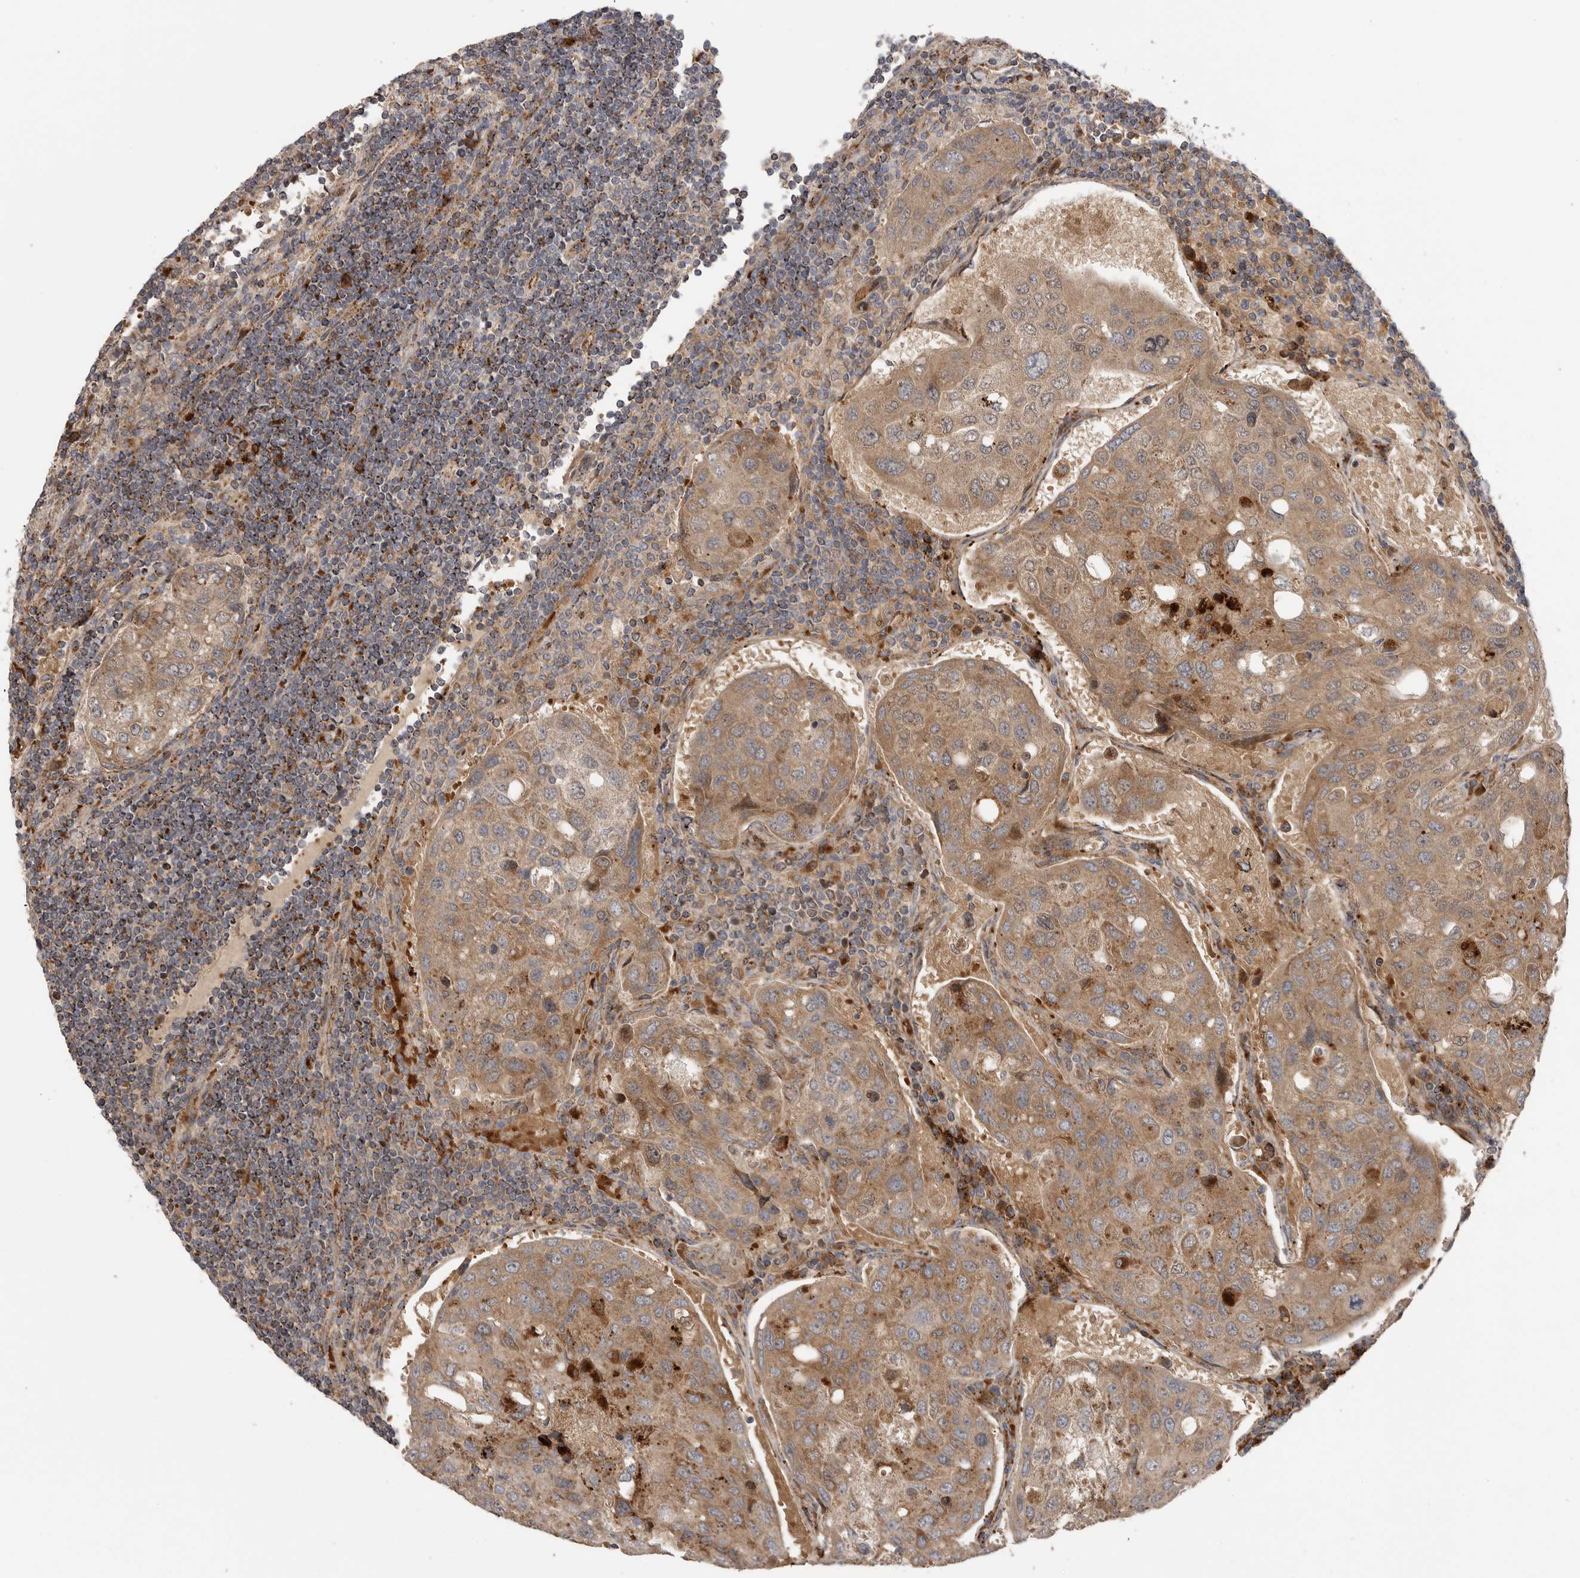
{"staining": {"intensity": "moderate", "quantity": ">75%", "location": "cytoplasmic/membranous"}, "tissue": "urothelial cancer", "cell_type": "Tumor cells", "image_type": "cancer", "snomed": [{"axis": "morphology", "description": "Urothelial carcinoma, High grade"}, {"axis": "topography", "description": "Lymph node"}, {"axis": "topography", "description": "Urinary bladder"}], "caption": "About >75% of tumor cells in human high-grade urothelial carcinoma reveal moderate cytoplasmic/membranous protein staining as visualized by brown immunohistochemical staining.", "gene": "GALNS", "patient": {"sex": "male", "age": 51}}